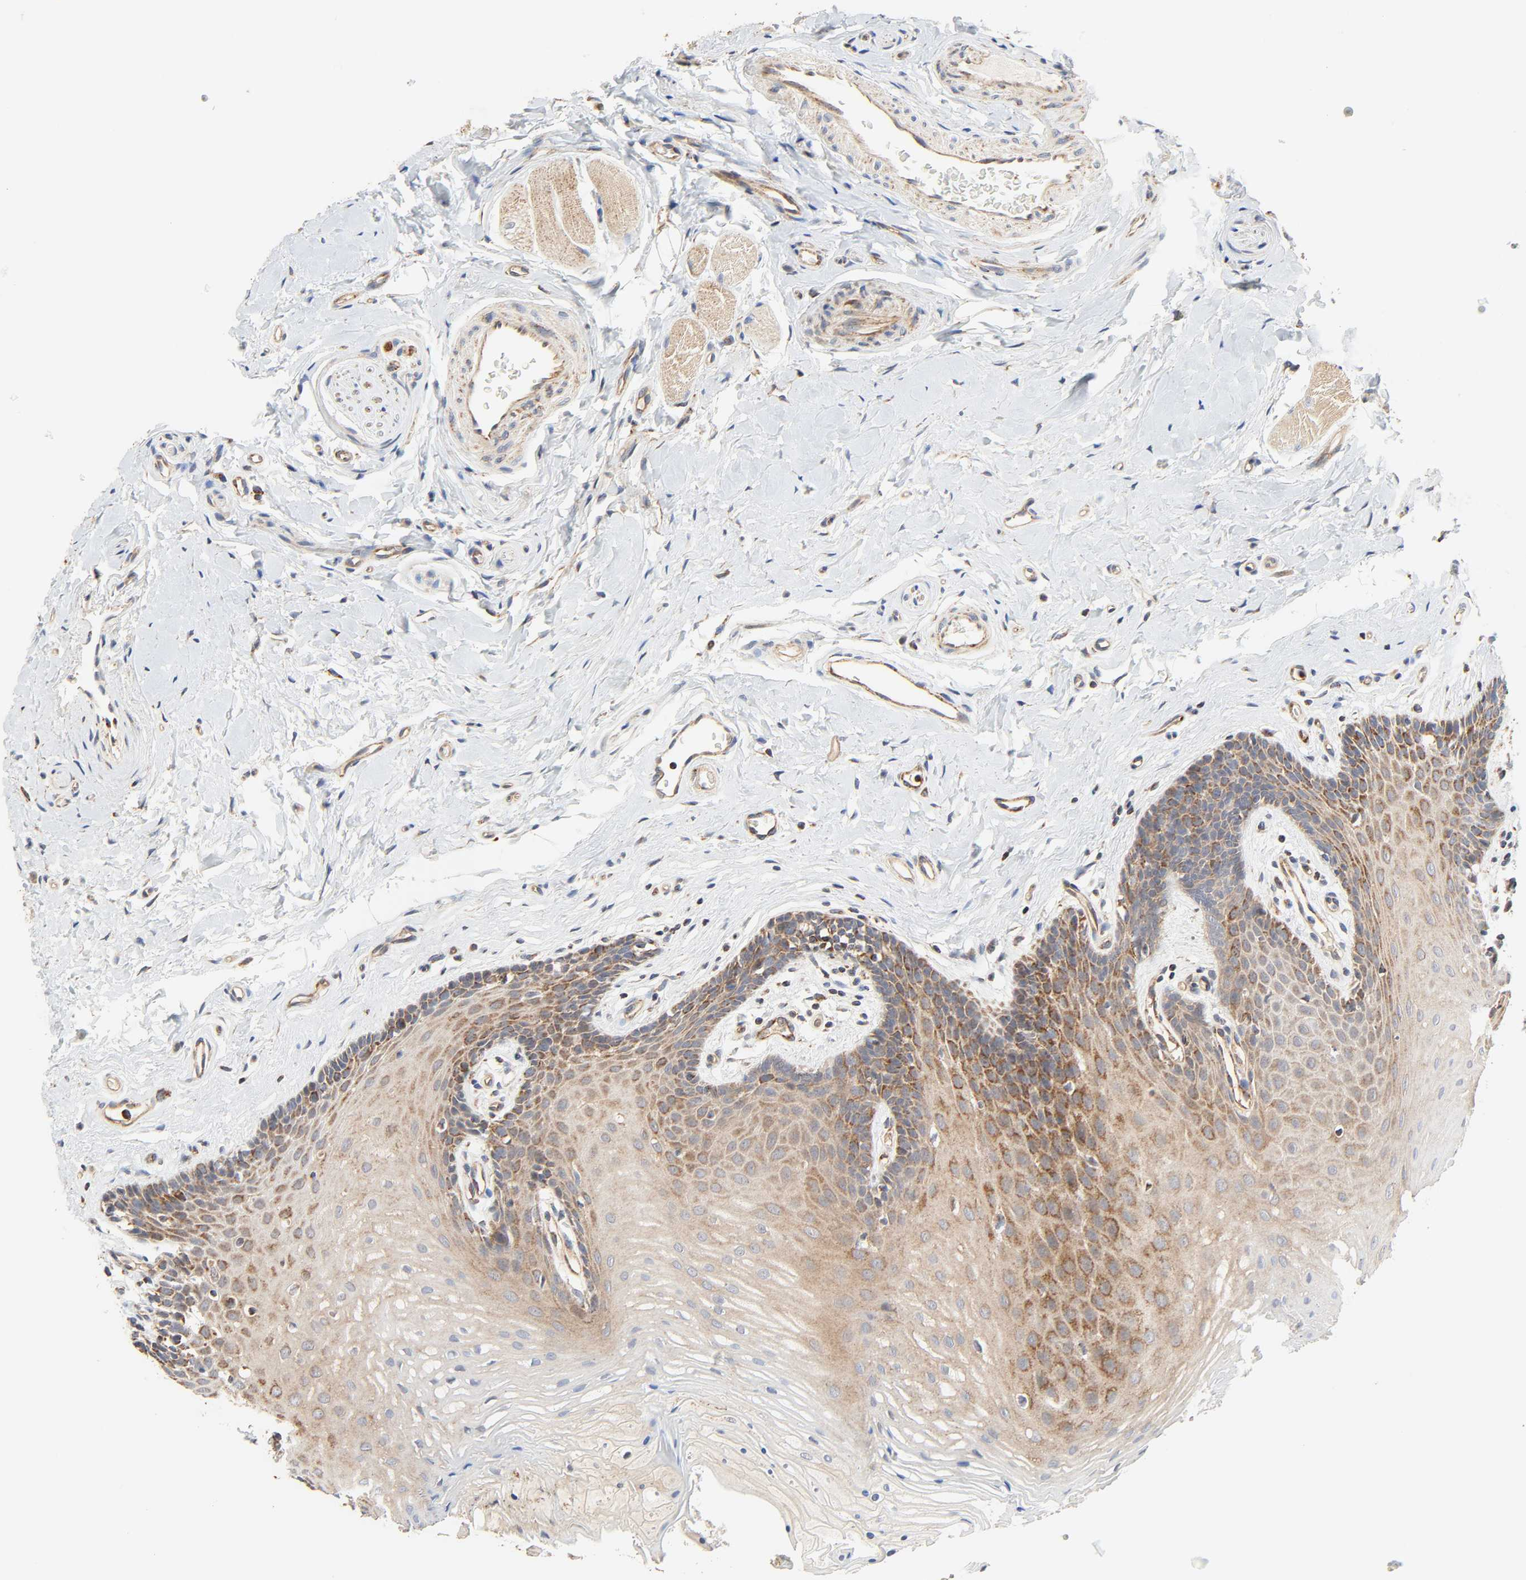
{"staining": {"intensity": "moderate", "quantity": ">75%", "location": "cytoplasmic/membranous"}, "tissue": "oral mucosa", "cell_type": "Squamous epithelial cells", "image_type": "normal", "snomed": [{"axis": "morphology", "description": "Normal tissue, NOS"}, {"axis": "topography", "description": "Oral tissue"}], "caption": "The micrograph shows a brown stain indicating the presence of a protein in the cytoplasmic/membranous of squamous epithelial cells in oral mucosa. The protein of interest is stained brown, and the nuclei are stained in blue (DAB (3,3'-diaminobenzidine) IHC with brightfield microscopy, high magnification).", "gene": "ZMAT5", "patient": {"sex": "male", "age": 62}}